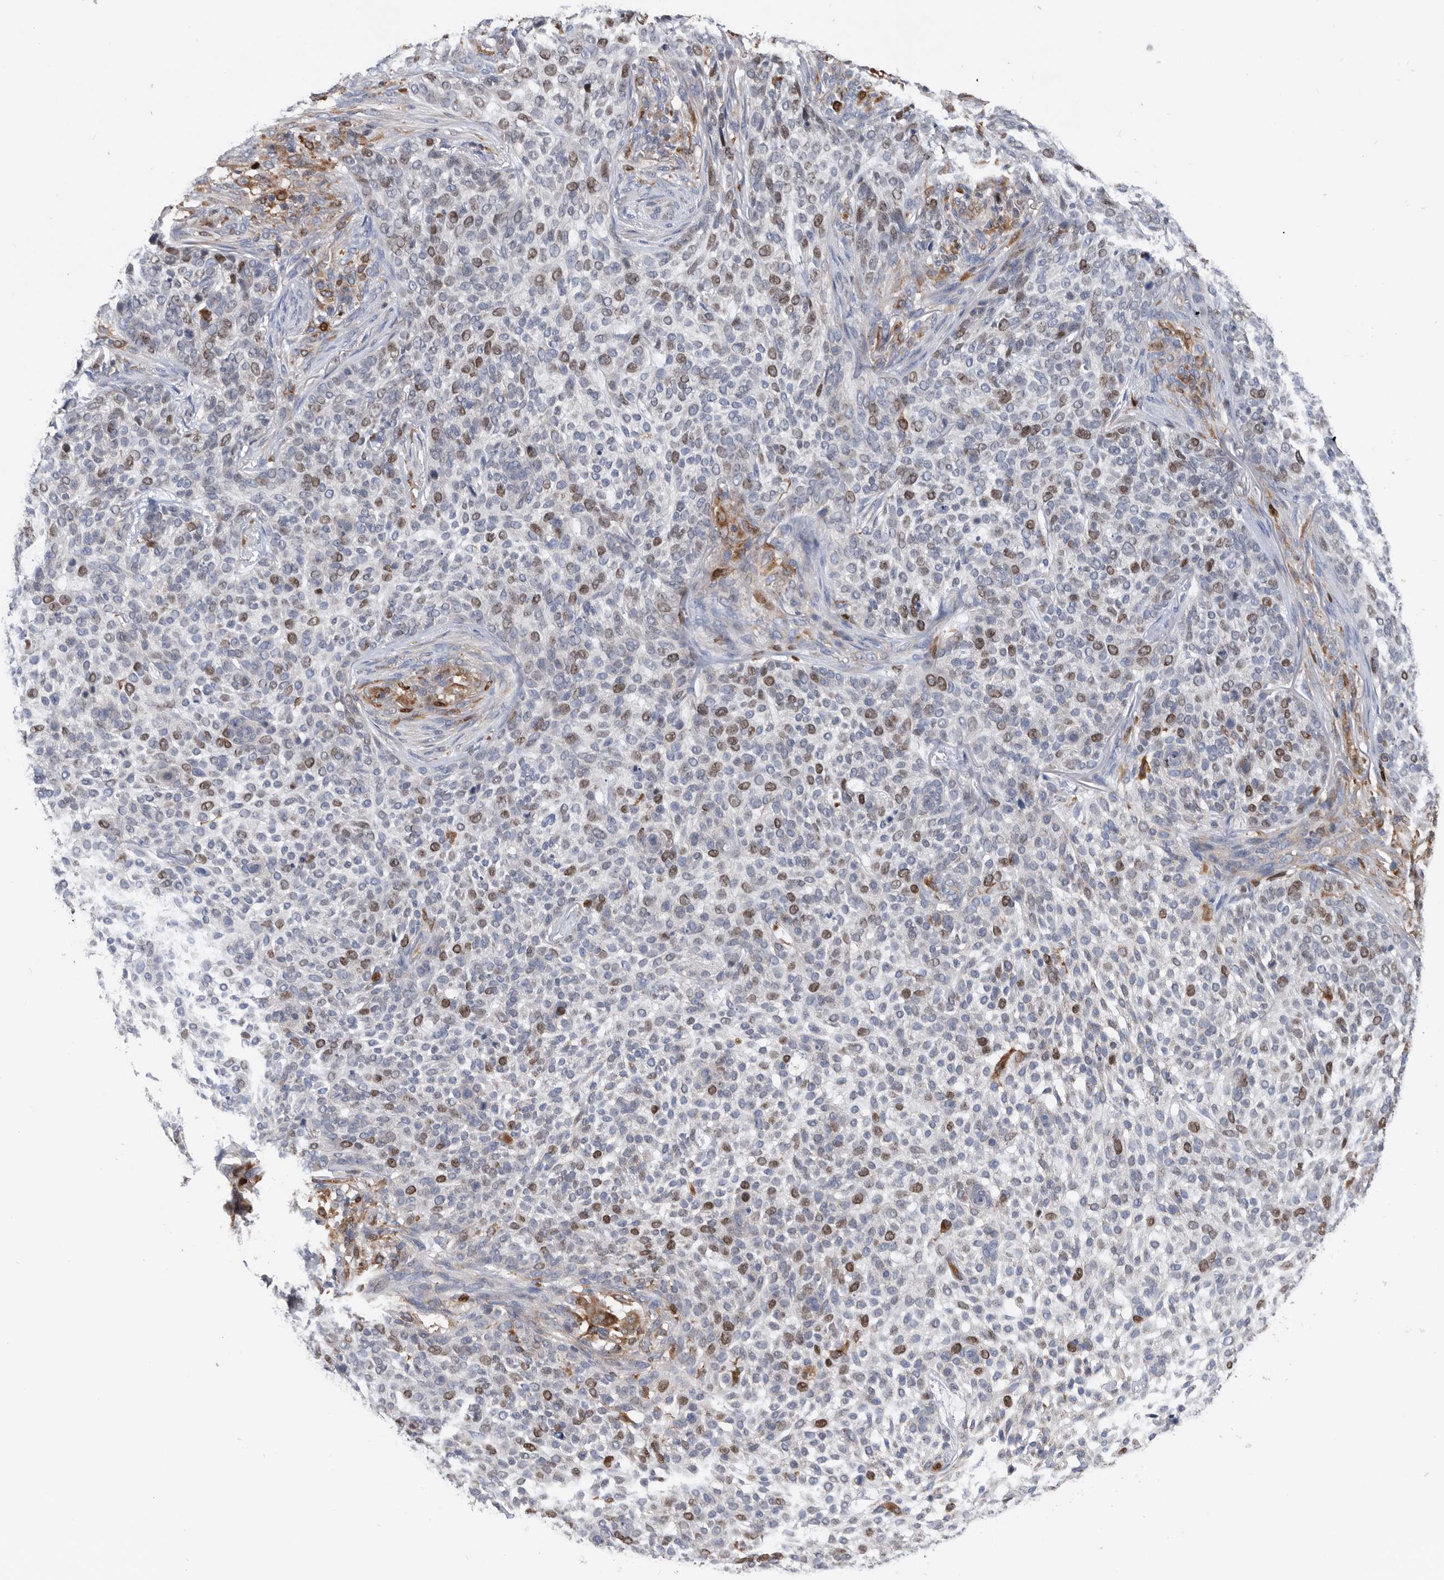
{"staining": {"intensity": "moderate", "quantity": "<25%", "location": "nuclear"}, "tissue": "skin cancer", "cell_type": "Tumor cells", "image_type": "cancer", "snomed": [{"axis": "morphology", "description": "Basal cell carcinoma"}, {"axis": "topography", "description": "Skin"}], "caption": "Immunohistochemistry (IHC) histopathology image of neoplastic tissue: human basal cell carcinoma (skin) stained using immunohistochemistry (IHC) demonstrates low levels of moderate protein expression localized specifically in the nuclear of tumor cells, appearing as a nuclear brown color.", "gene": "ATAD2", "patient": {"sex": "female", "age": 64}}